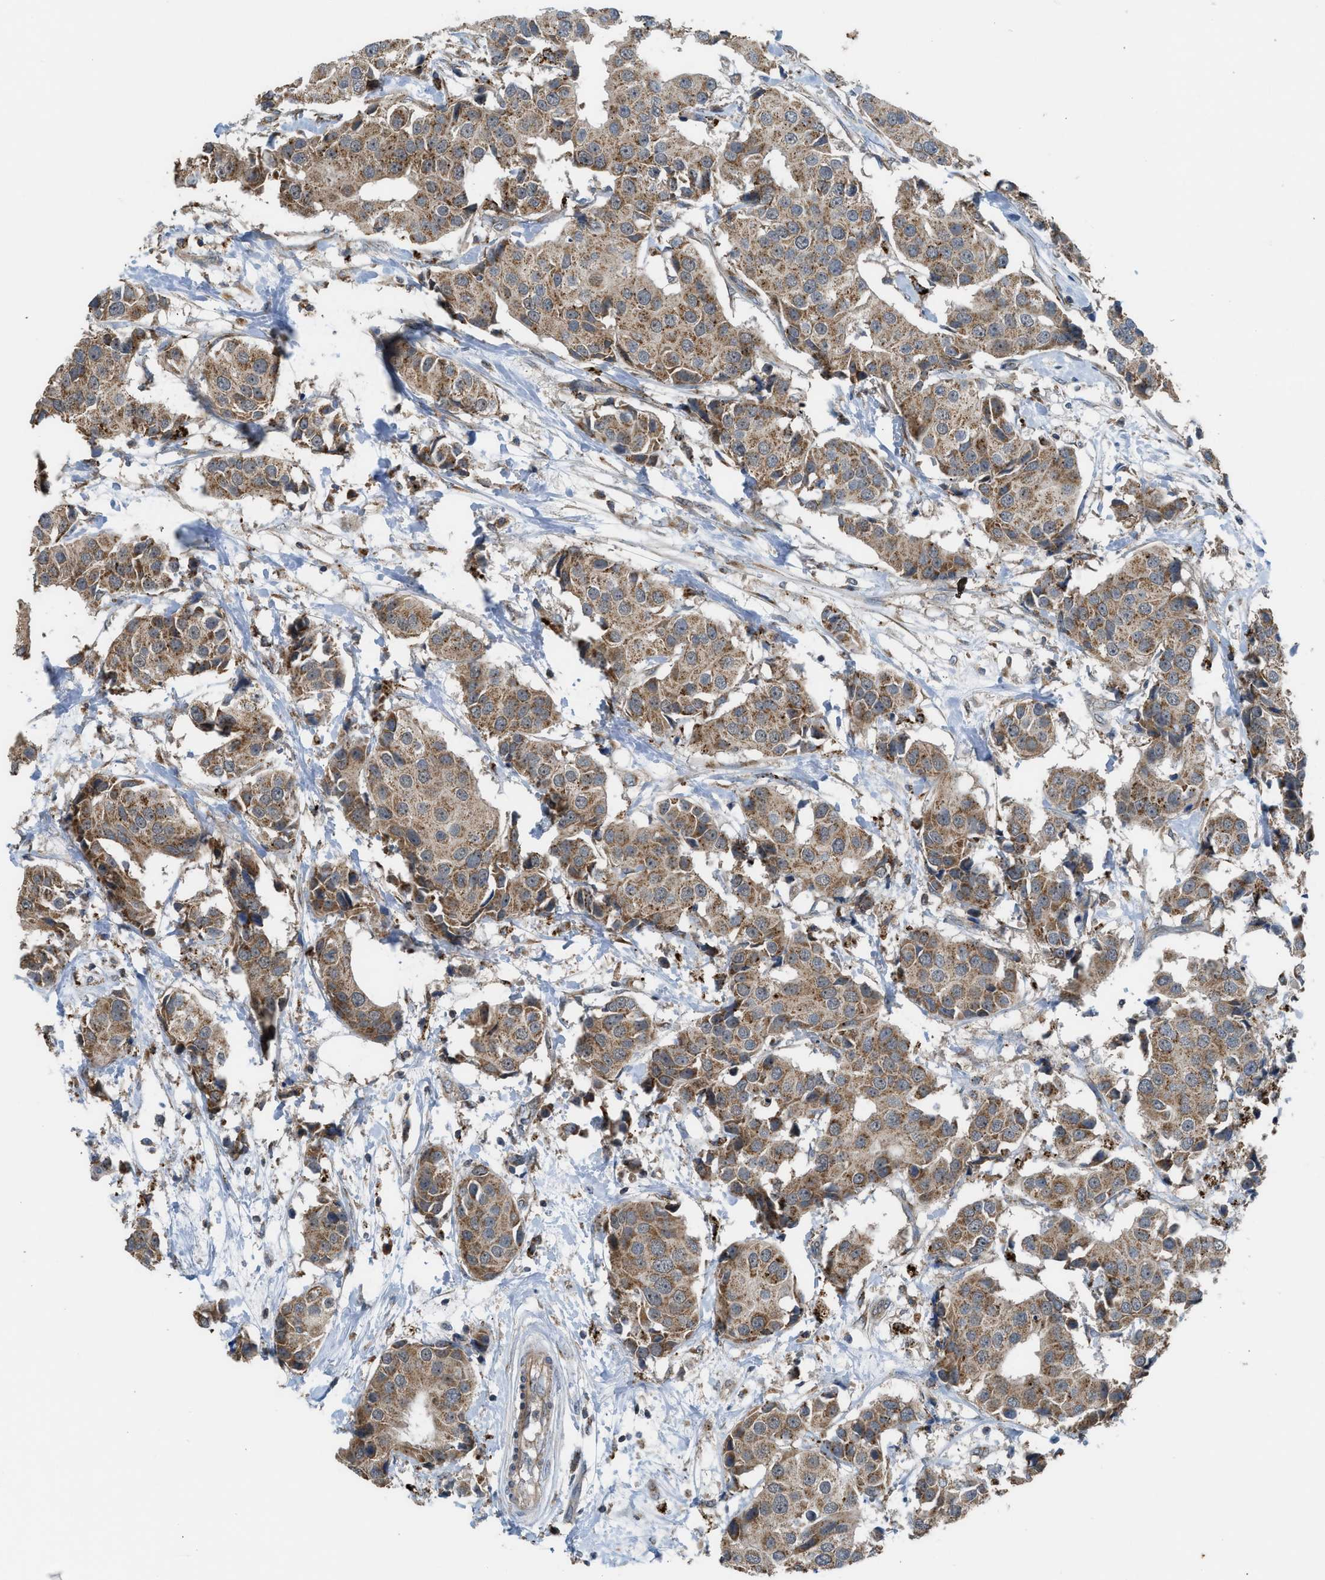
{"staining": {"intensity": "moderate", "quantity": ">75%", "location": "cytoplasmic/membranous"}, "tissue": "breast cancer", "cell_type": "Tumor cells", "image_type": "cancer", "snomed": [{"axis": "morphology", "description": "Normal tissue, NOS"}, {"axis": "morphology", "description": "Duct carcinoma"}, {"axis": "topography", "description": "Breast"}], "caption": "Breast infiltrating ductal carcinoma was stained to show a protein in brown. There is medium levels of moderate cytoplasmic/membranous expression in about >75% of tumor cells.", "gene": "STARD3", "patient": {"sex": "female", "age": 39}}